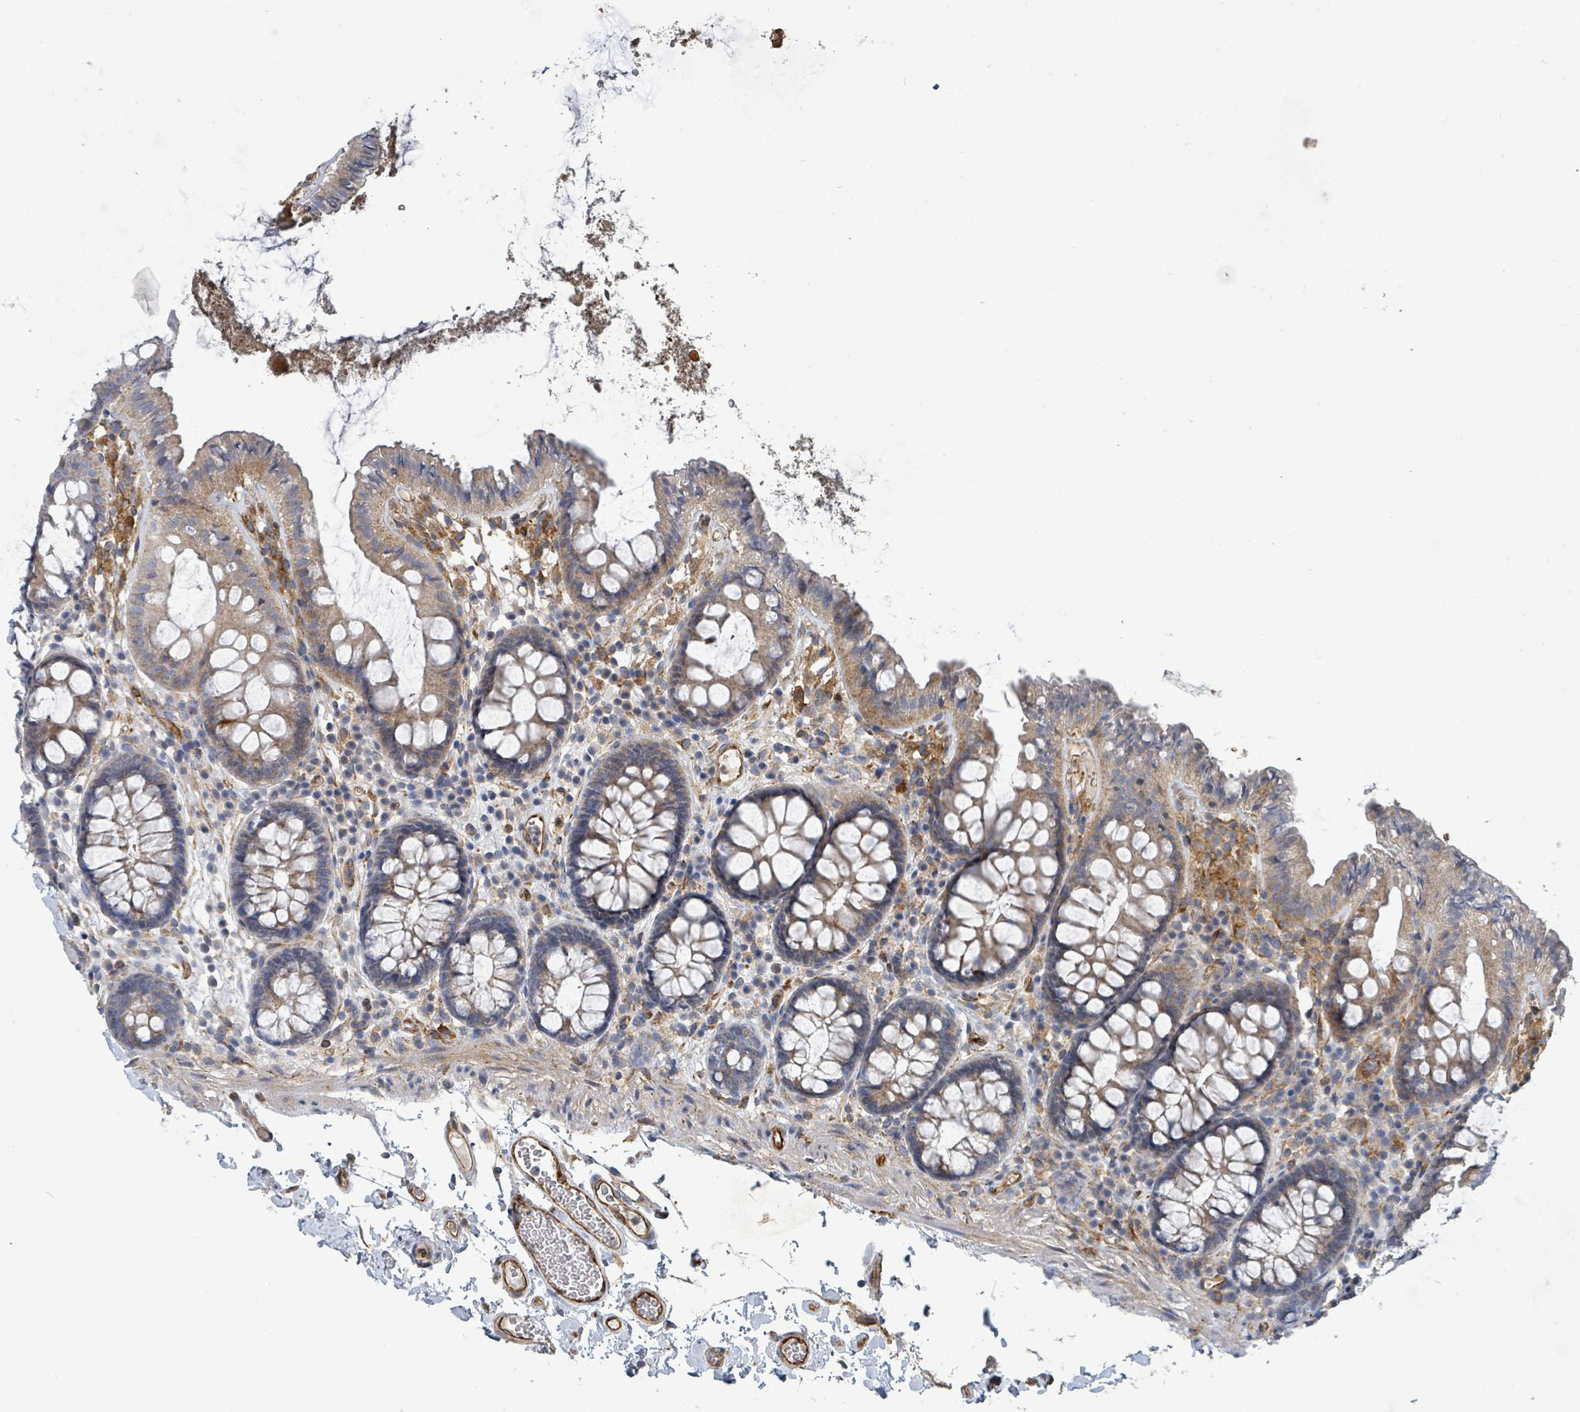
{"staining": {"intensity": "strong", "quantity": ">75%", "location": "cytoplasmic/membranous"}, "tissue": "colon", "cell_type": "Endothelial cells", "image_type": "normal", "snomed": [{"axis": "morphology", "description": "Normal tissue, NOS"}, {"axis": "topography", "description": "Colon"}], "caption": "Brown immunohistochemical staining in benign colon reveals strong cytoplasmic/membranous positivity in about >75% of endothelial cells. (DAB (3,3'-diaminobenzidine) = brown stain, brightfield microscopy at high magnification).", "gene": "IFIT1", "patient": {"sex": "male", "age": 84}}